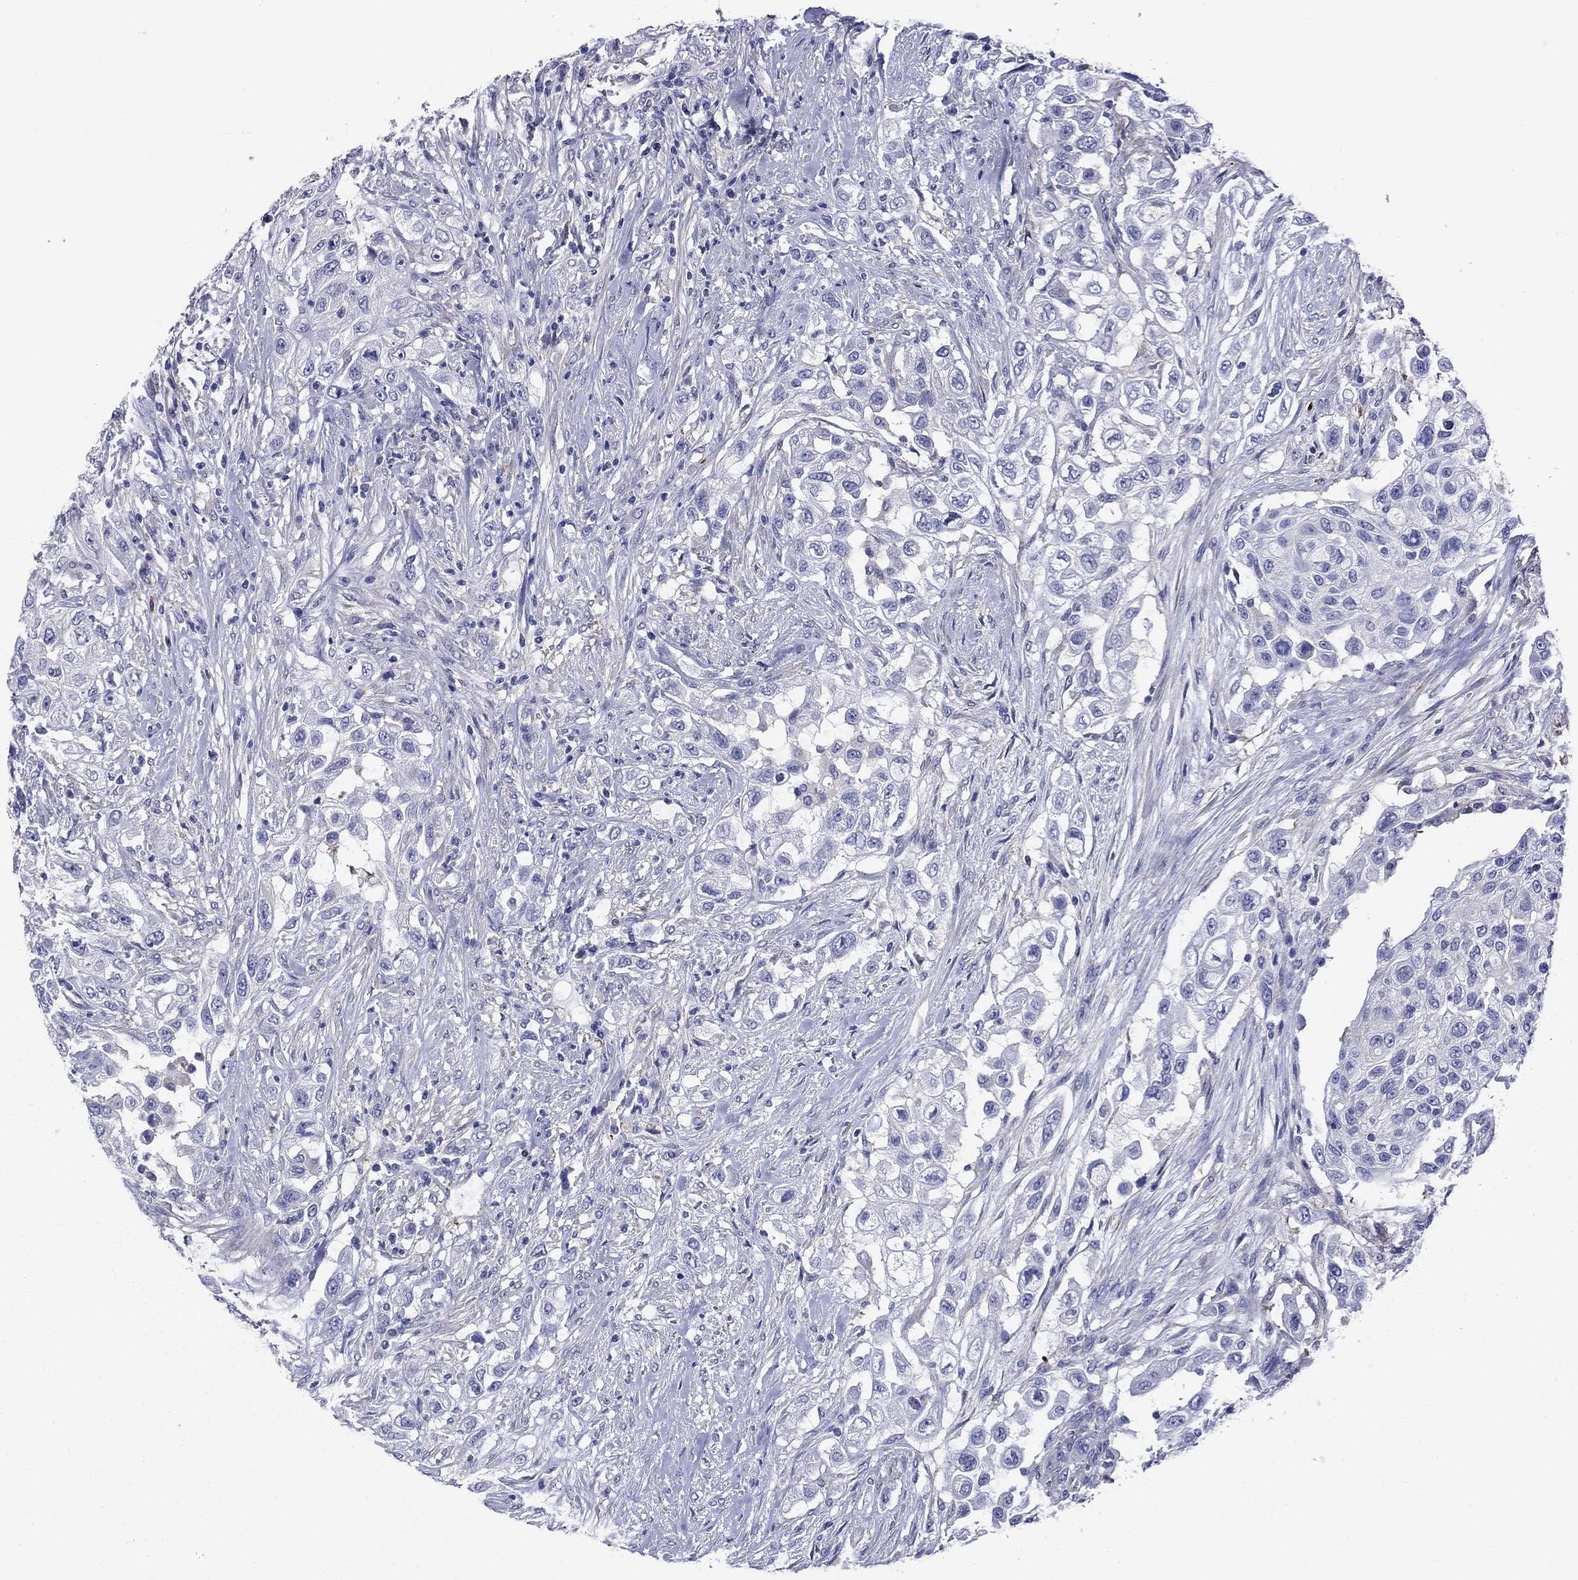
{"staining": {"intensity": "negative", "quantity": "none", "location": "none"}, "tissue": "urothelial cancer", "cell_type": "Tumor cells", "image_type": "cancer", "snomed": [{"axis": "morphology", "description": "Urothelial carcinoma, High grade"}, {"axis": "topography", "description": "Urinary bladder"}], "caption": "DAB immunohistochemical staining of human urothelial carcinoma (high-grade) reveals no significant expression in tumor cells.", "gene": "CNDP1", "patient": {"sex": "female", "age": 56}}